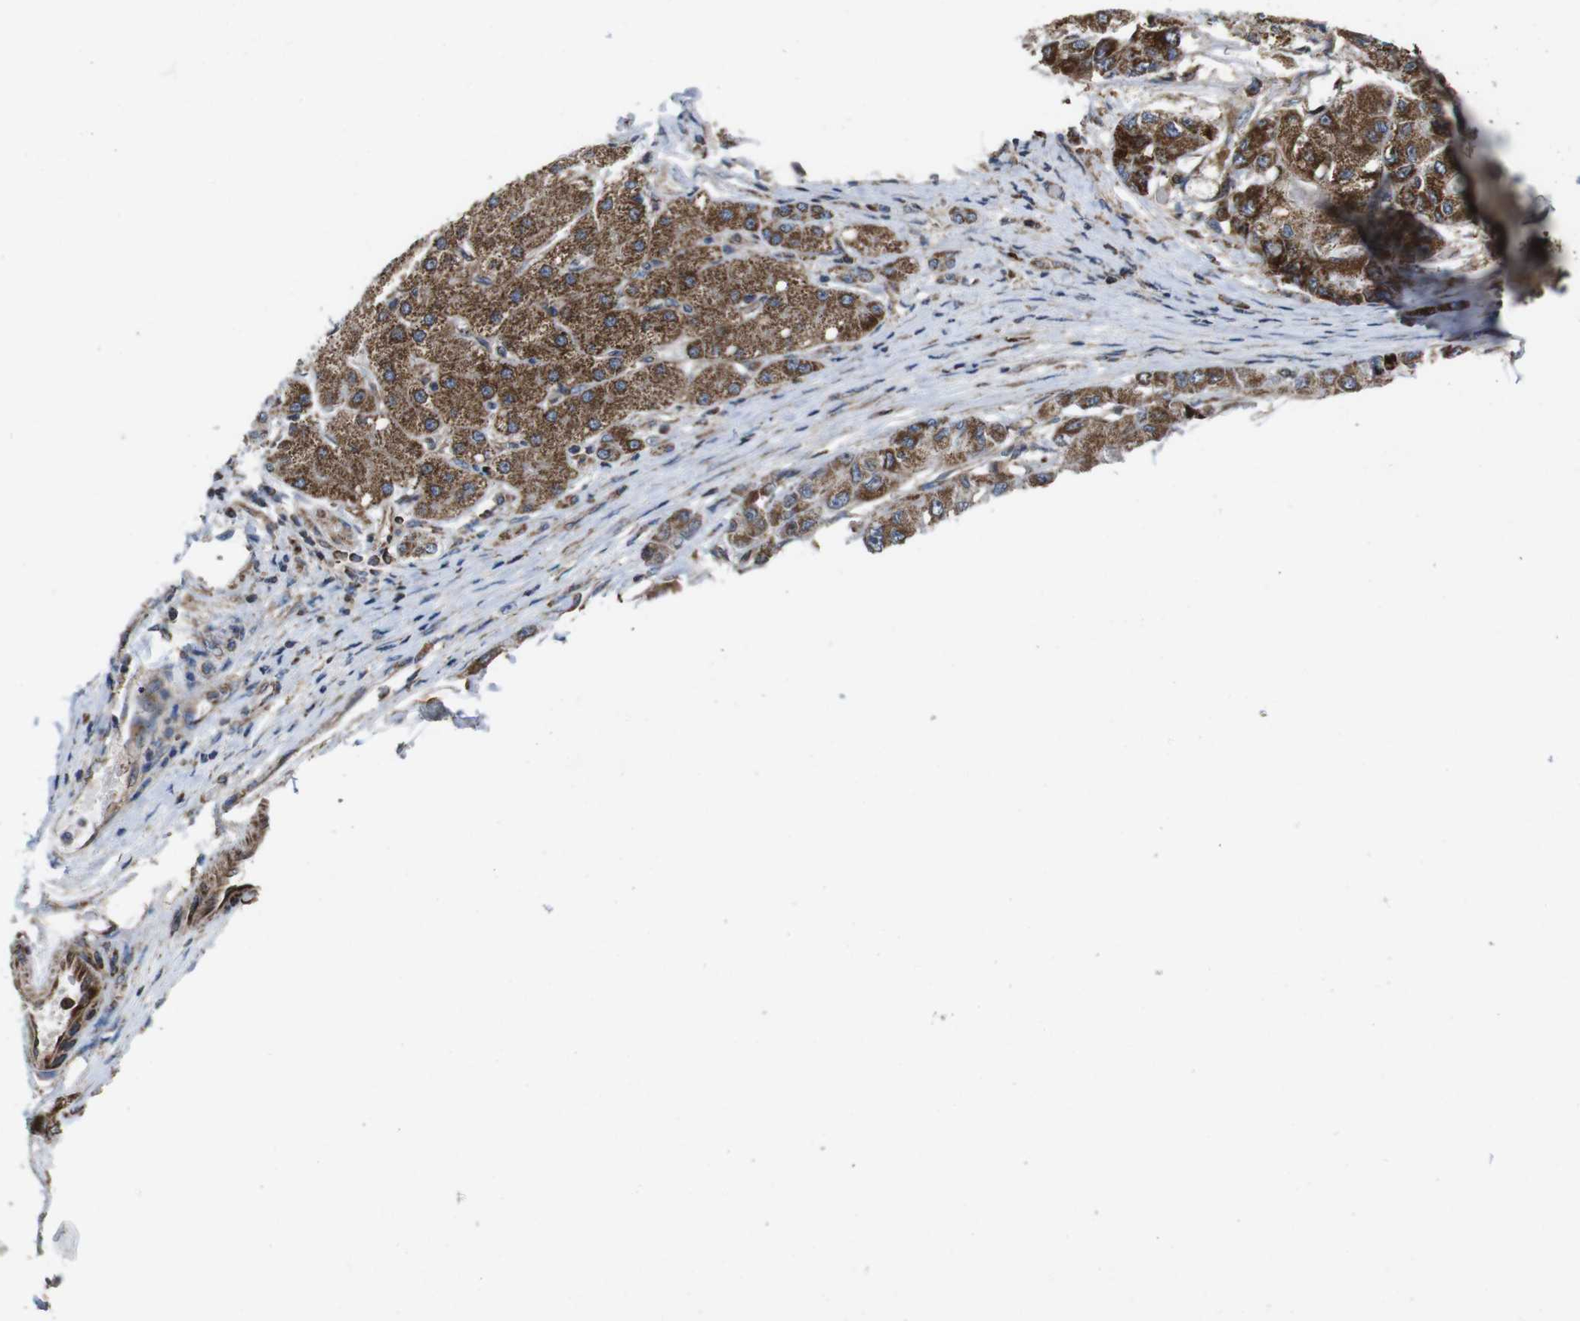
{"staining": {"intensity": "strong", "quantity": "25%-75%", "location": "cytoplasmic/membranous"}, "tissue": "liver cancer", "cell_type": "Tumor cells", "image_type": "cancer", "snomed": [{"axis": "morphology", "description": "Carcinoma, Hepatocellular, NOS"}, {"axis": "topography", "description": "Liver"}], "caption": "High-magnification brightfield microscopy of liver hepatocellular carcinoma stained with DAB (brown) and counterstained with hematoxylin (blue). tumor cells exhibit strong cytoplasmic/membranous staining is identified in approximately25%-75% of cells.", "gene": "HK1", "patient": {"sex": "male", "age": 80}}